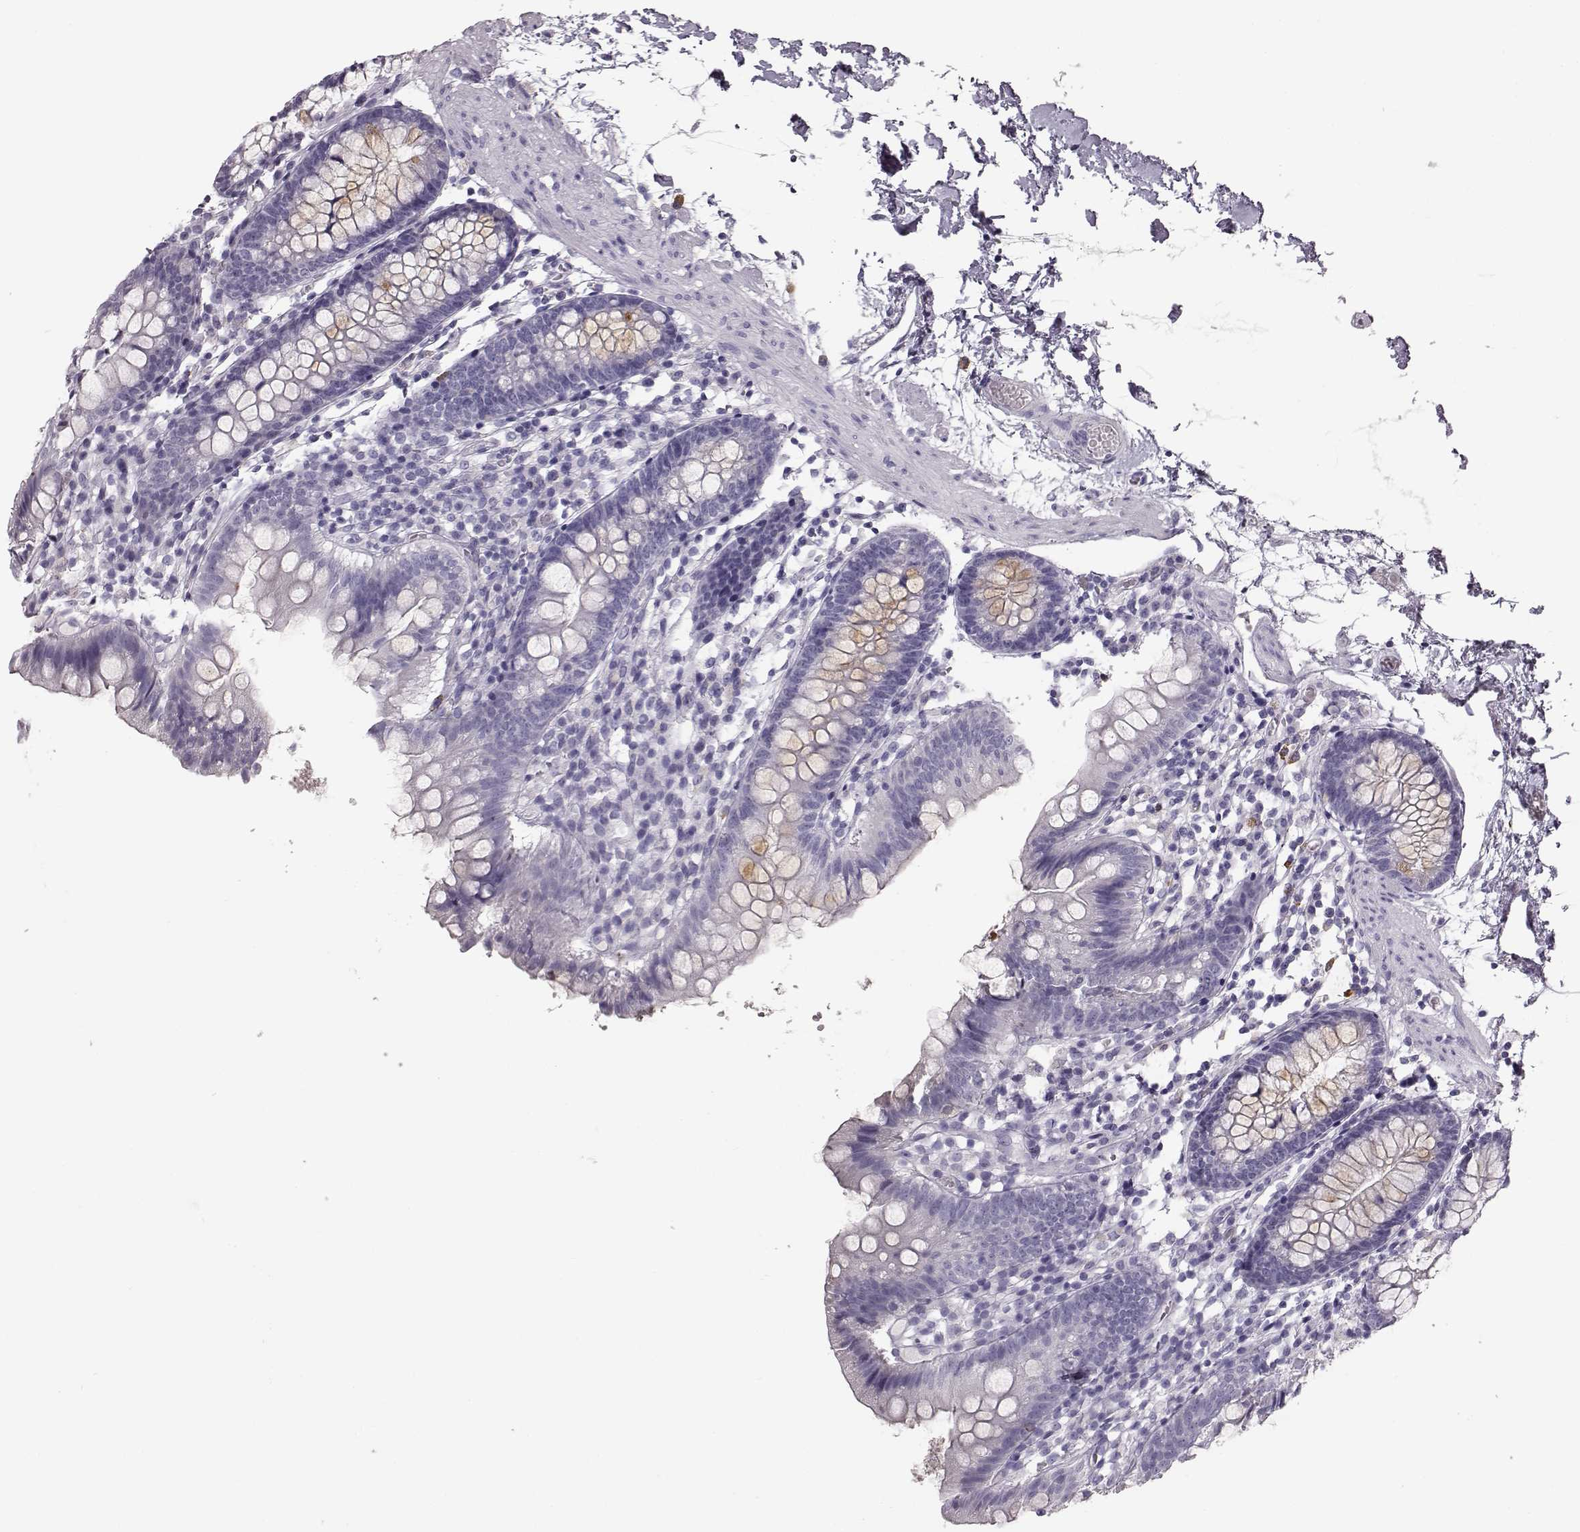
{"staining": {"intensity": "negative", "quantity": "none", "location": "none"}, "tissue": "small intestine", "cell_type": "Glandular cells", "image_type": "normal", "snomed": [{"axis": "morphology", "description": "Normal tissue, NOS"}, {"axis": "topography", "description": "Small intestine"}], "caption": "Immunohistochemistry image of normal small intestine: human small intestine stained with DAB reveals no significant protein positivity in glandular cells.", "gene": "NPTXR", "patient": {"sex": "female", "age": 90}}